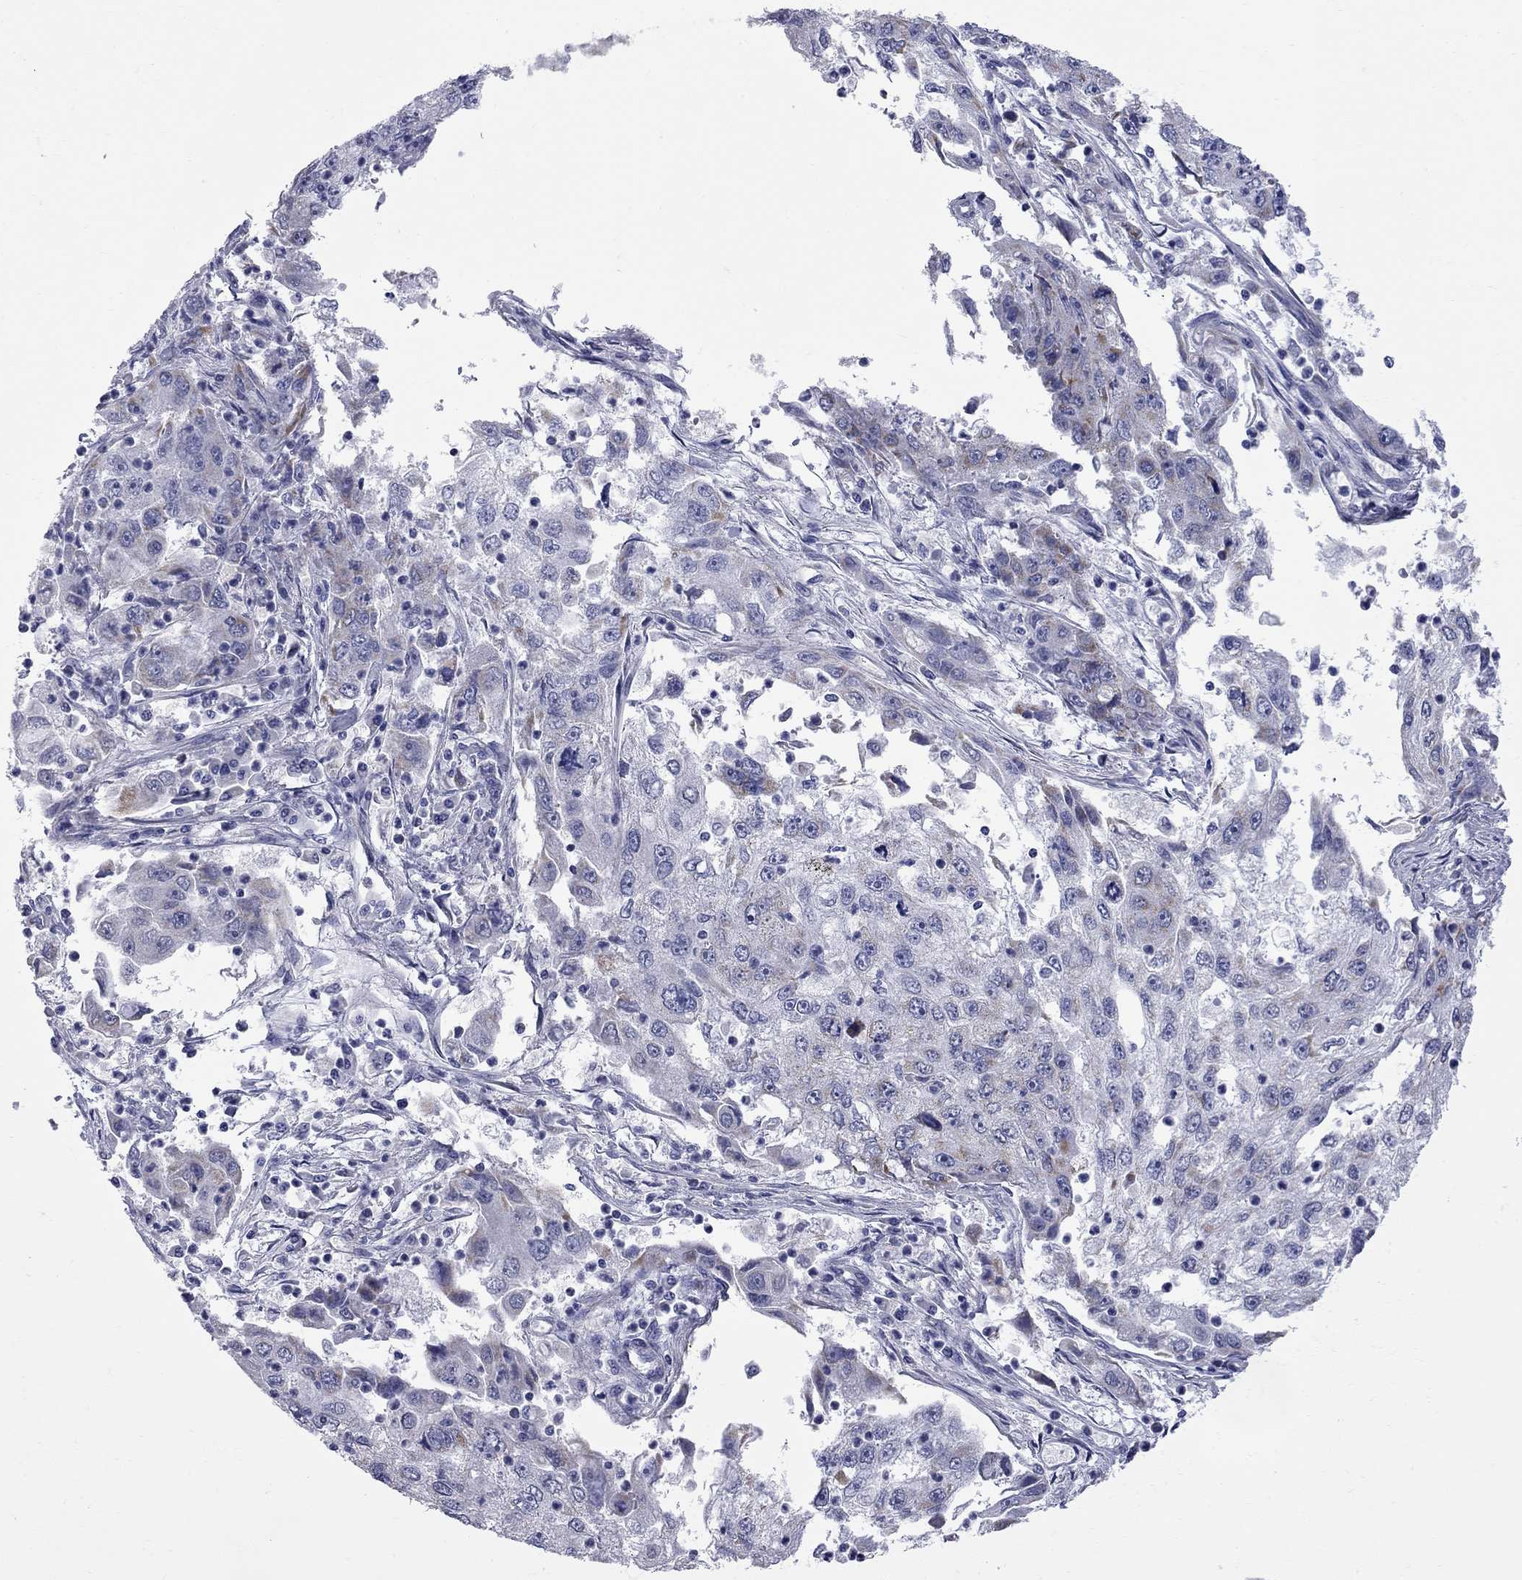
{"staining": {"intensity": "negative", "quantity": "none", "location": "none"}, "tissue": "cervical cancer", "cell_type": "Tumor cells", "image_type": "cancer", "snomed": [{"axis": "morphology", "description": "Squamous cell carcinoma, NOS"}, {"axis": "topography", "description": "Cervix"}], "caption": "IHC micrograph of cervical cancer stained for a protein (brown), which exhibits no expression in tumor cells. (IHC, brightfield microscopy, high magnification).", "gene": "ABCB4", "patient": {"sex": "female", "age": 36}}